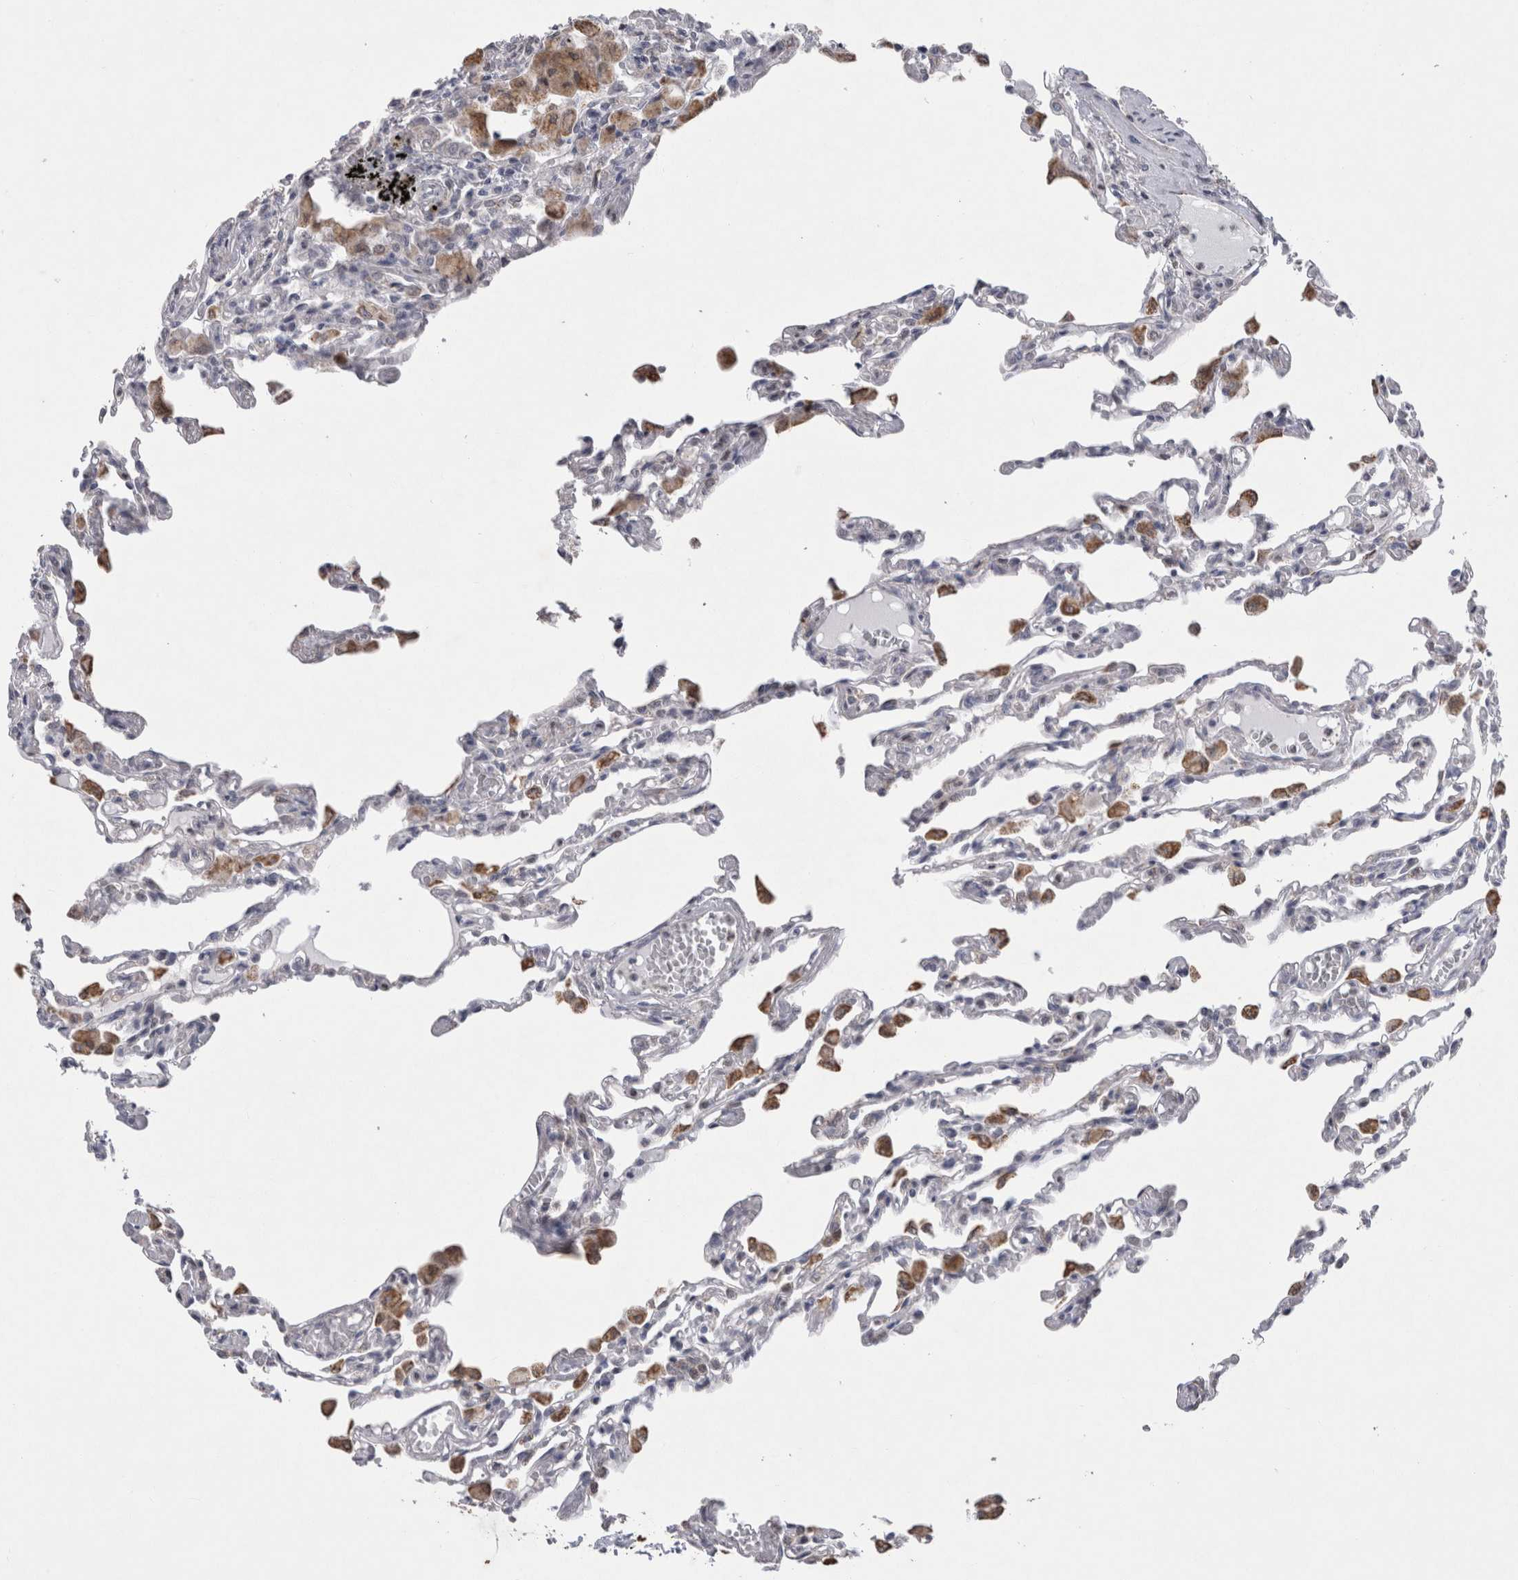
{"staining": {"intensity": "negative", "quantity": "none", "location": "none"}, "tissue": "lung", "cell_type": "Alveolar cells", "image_type": "normal", "snomed": [{"axis": "morphology", "description": "Normal tissue, NOS"}, {"axis": "topography", "description": "Bronchus"}, {"axis": "topography", "description": "Lung"}], "caption": "A high-resolution image shows immunohistochemistry staining of unremarkable lung, which shows no significant expression in alveolar cells.", "gene": "AGMAT", "patient": {"sex": "female", "age": 49}}